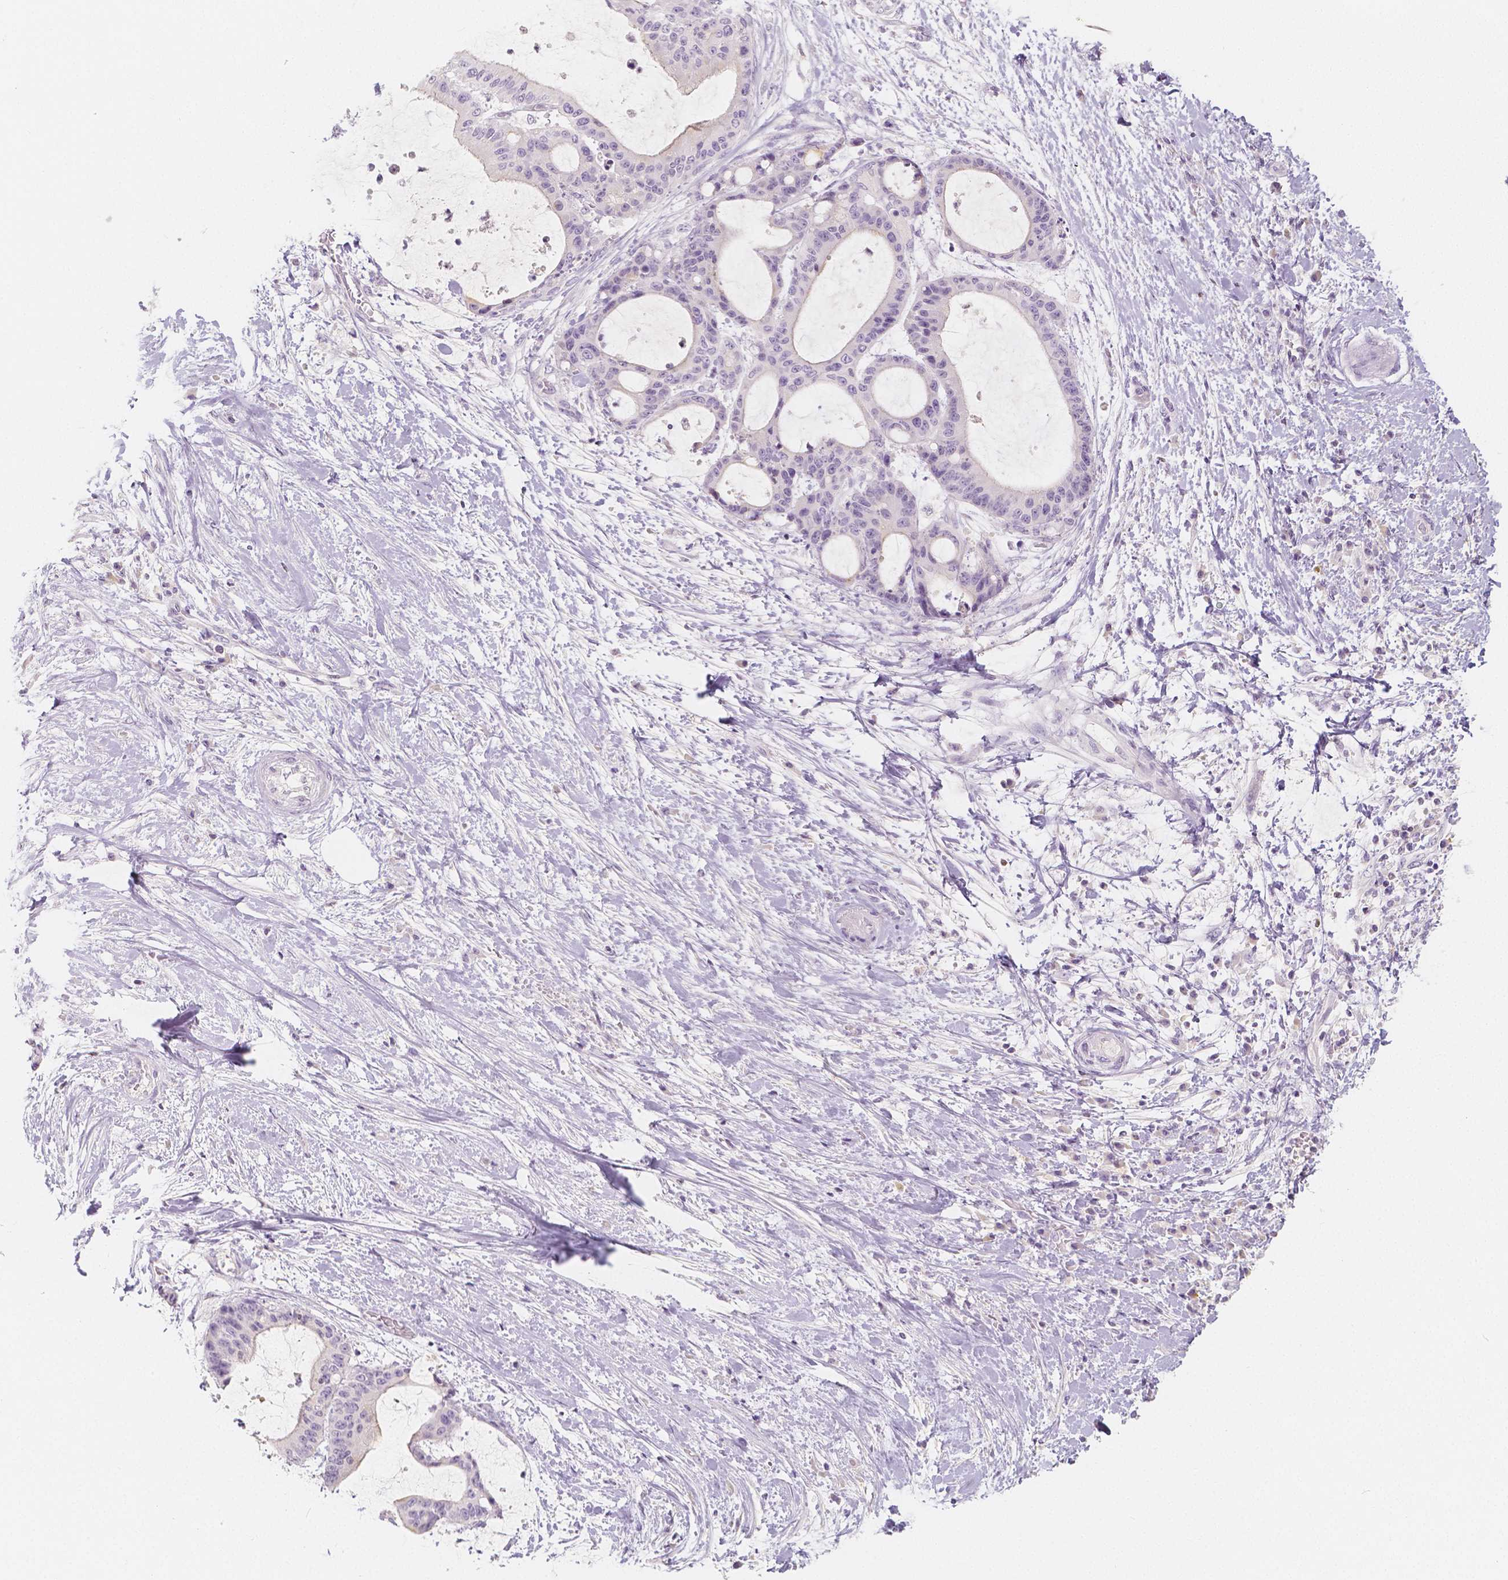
{"staining": {"intensity": "negative", "quantity": "none", "location": "none"}, "tissue": "liver cancer", "cell_type": "Tumor cells", "image_type": "cancer", "snomed": [{"axis": "morphology", "description": "Cholangiocarcinoma"}, {"axis": "topography", "description": "Liver"}], "caption": "The immunohistochemistry histopathology image has no significant staining in tumor cells of cholangiocarcinoma (liver) tissue.", "gene": "BATF", "patient": {"sex": "female", "age": 73}}